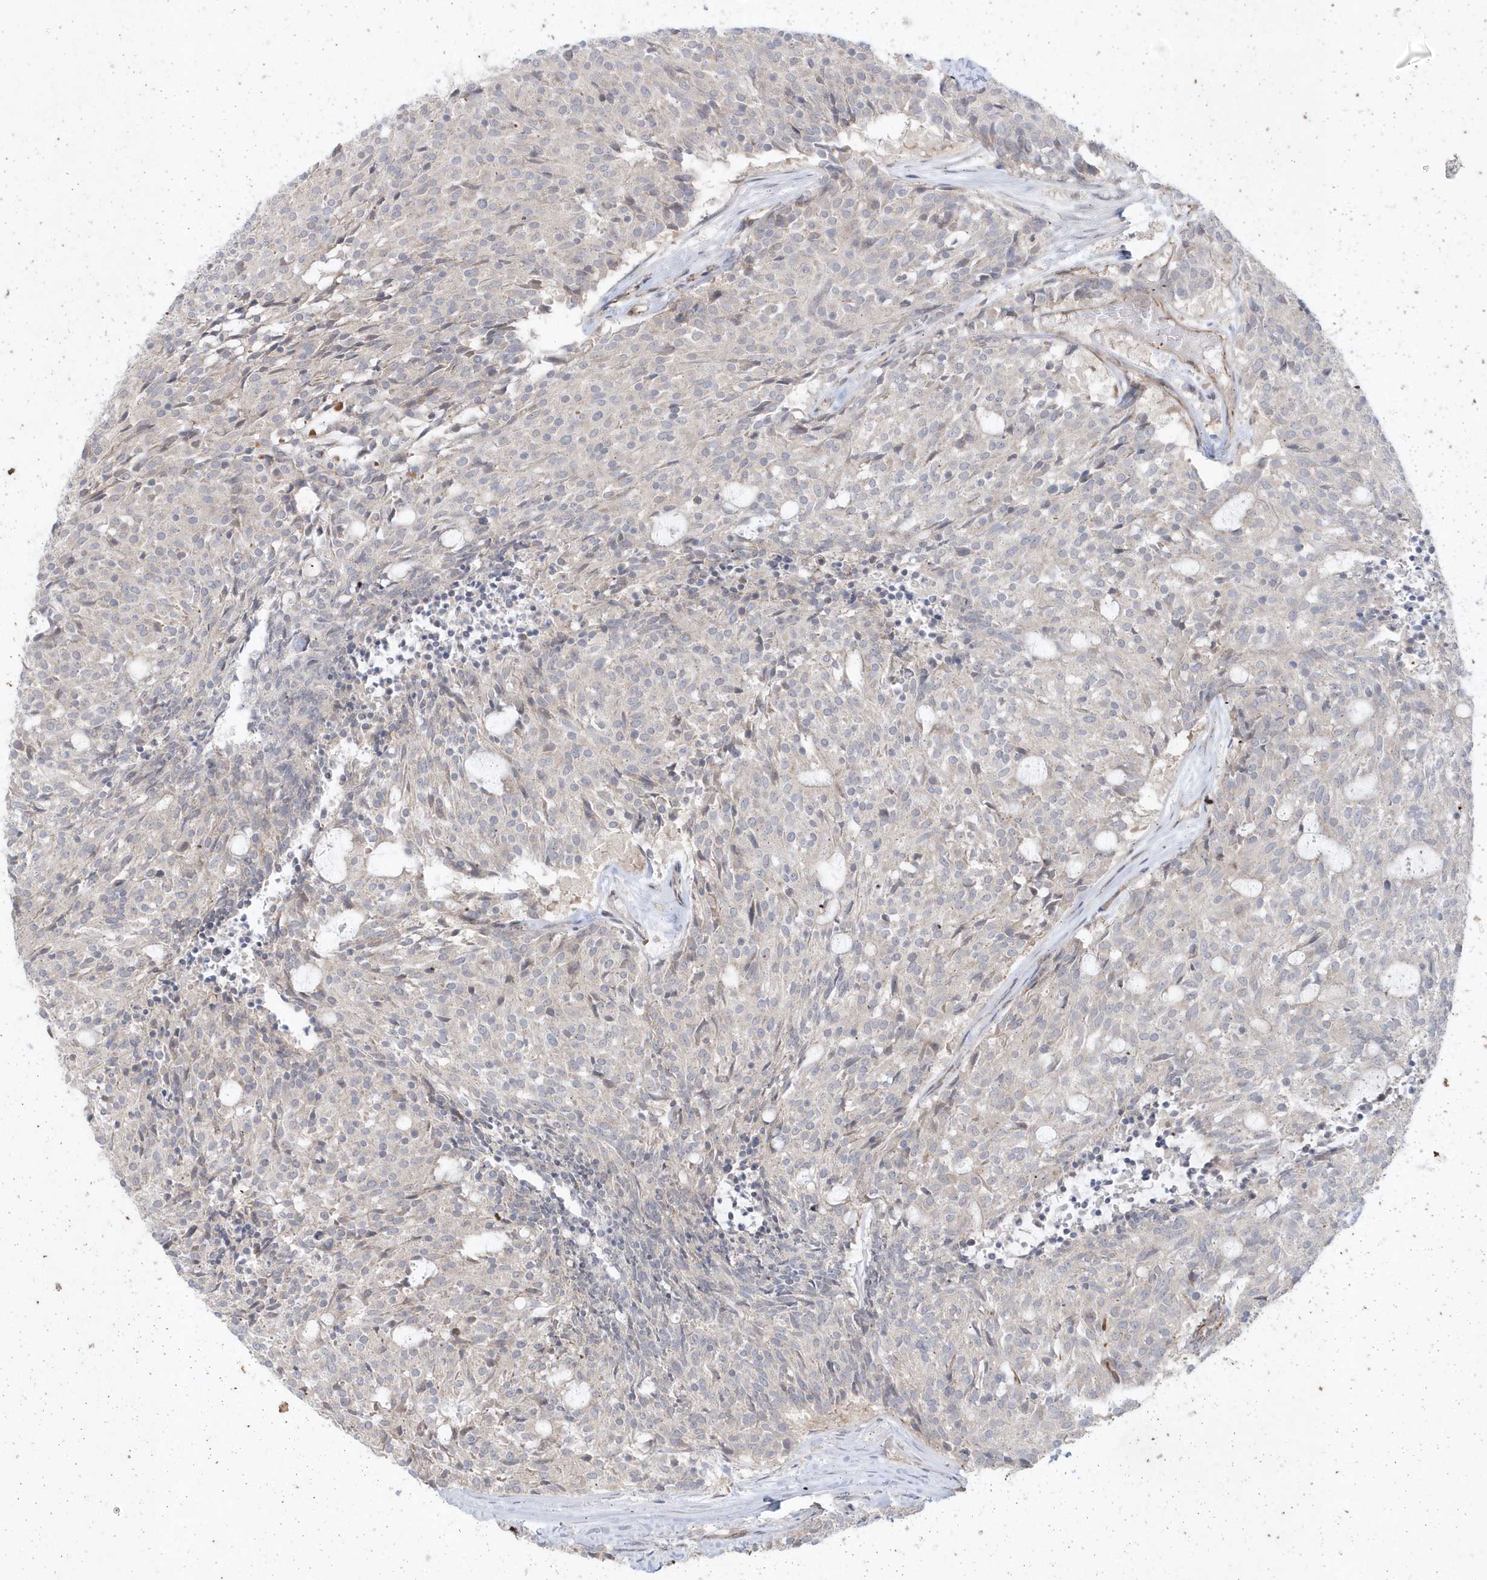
{"staining": {"intensity": "negative", "quantity": "none", "location": "none"}, "tissue": "carcinoid", "cell_type": "Tumor cells", "image_type": "cancer", "snomed": [{"axis": "morphology", "description": "Carcinoid, malignant, NOS"}, {"axis": "topography", "description": "Pancreas"}], "caption": "Immunohistochemistry photomicrograph of neoplastic tissue: human carcinoid stained with DAB demonstrates no significant protein staining in tumor cells.", "gene": "DHX57", "patient": {"sex": "female", "age": 54}}